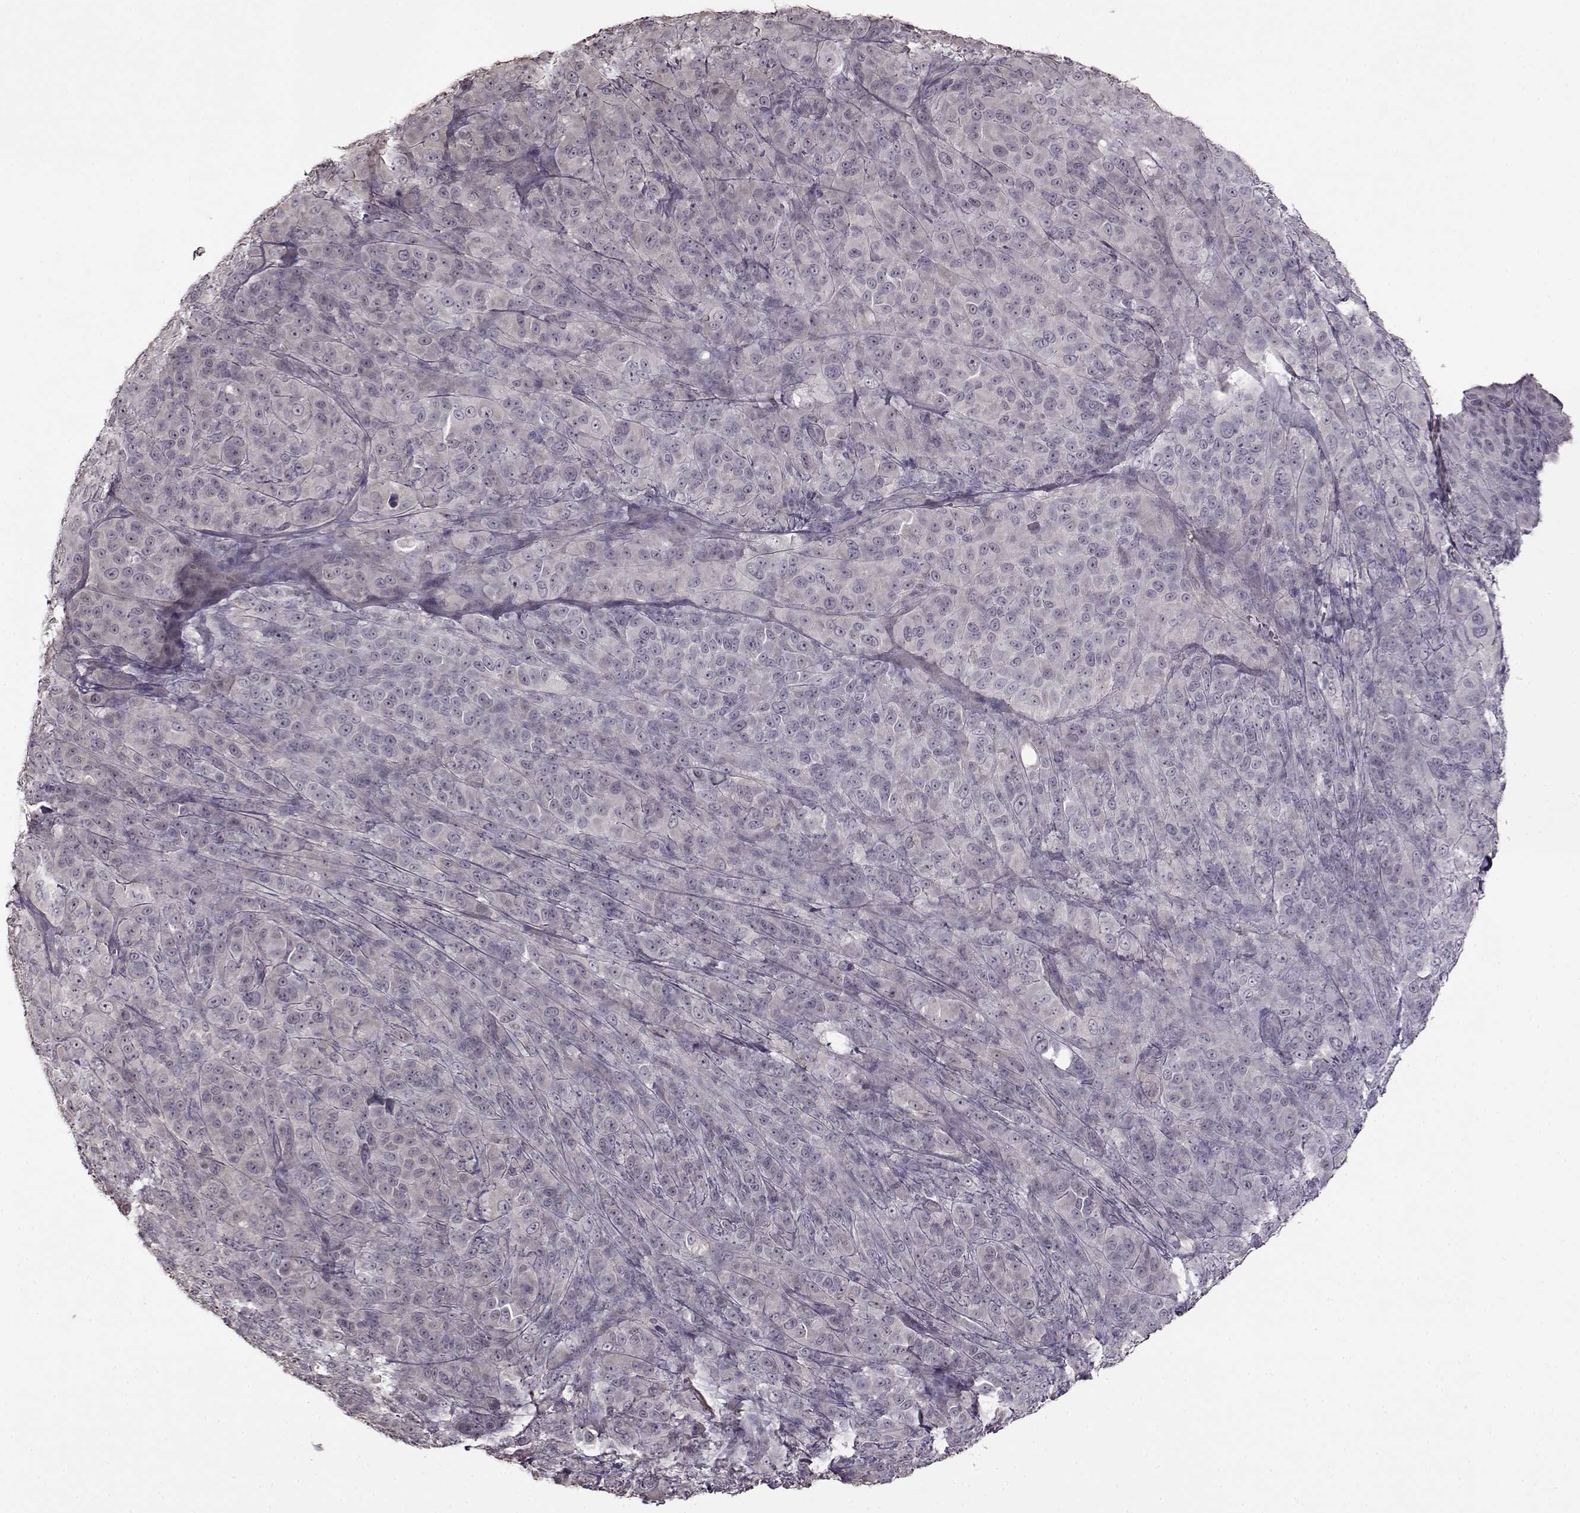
{"staining": {"intensity": "negative", "quantity": "none", "location": "none"}, "tissue": "melanoma", "cell_type": "Tumor cells", "image_type": "cancer", "snomed": [{"axis": "morphology", "description": "Malignant melanoma, NOS"}, {"axis": "topography", "description": "Skin"}], "caption": "The IHC photomicrograph has no significant expression in tumor cells of malignant melanoma tissue. The staining was performed using DAB (3,3'-diaminobenzidine) to visualize the protein expression in brown, while the nuclei were stained in blue with hematoxylin (Magnification: 20x).", "gene": "FSHB", "patient": {"sex": "female", "age": 87}}